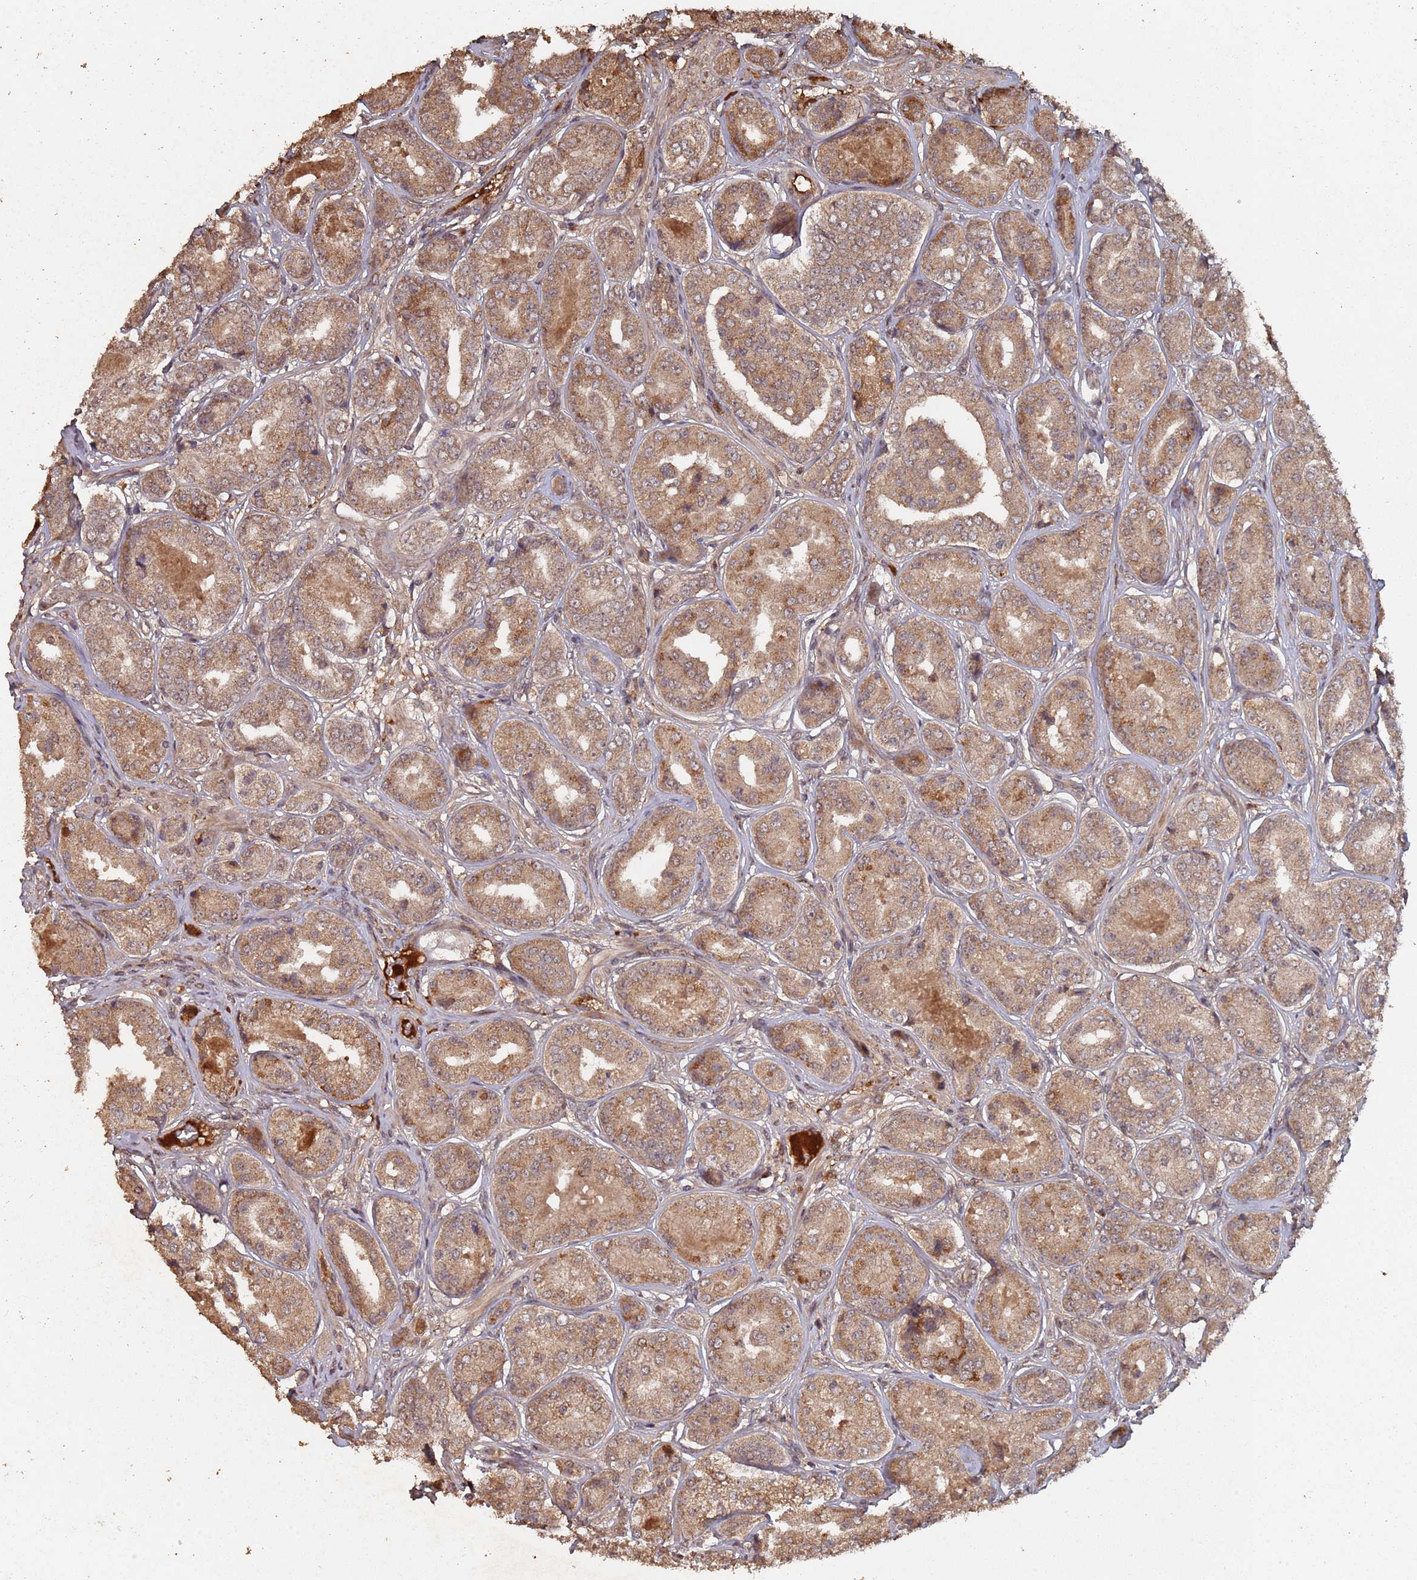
{"staining": {"intensity": "moderate", "quantity": ">75%", "location": "cytoplasmic/membranous"}, "tissue": "prostate cancer", "cell_type": "Tumor cells", "image_type": "cancer", "snomed": [{"axis": "morphology", "description": "Adenocarcinoma, High grade"}, {"axis": "topography", "description": "Prostate"}], "caption": "Prostate cancer was stained to show a protein in brown. There is medium levels of moderate cytoplasmic/membranous positivity in approximately >75% of tumor cells.", "gene": "FRAT1", "patient": {"sex": "male", "age": 63}}